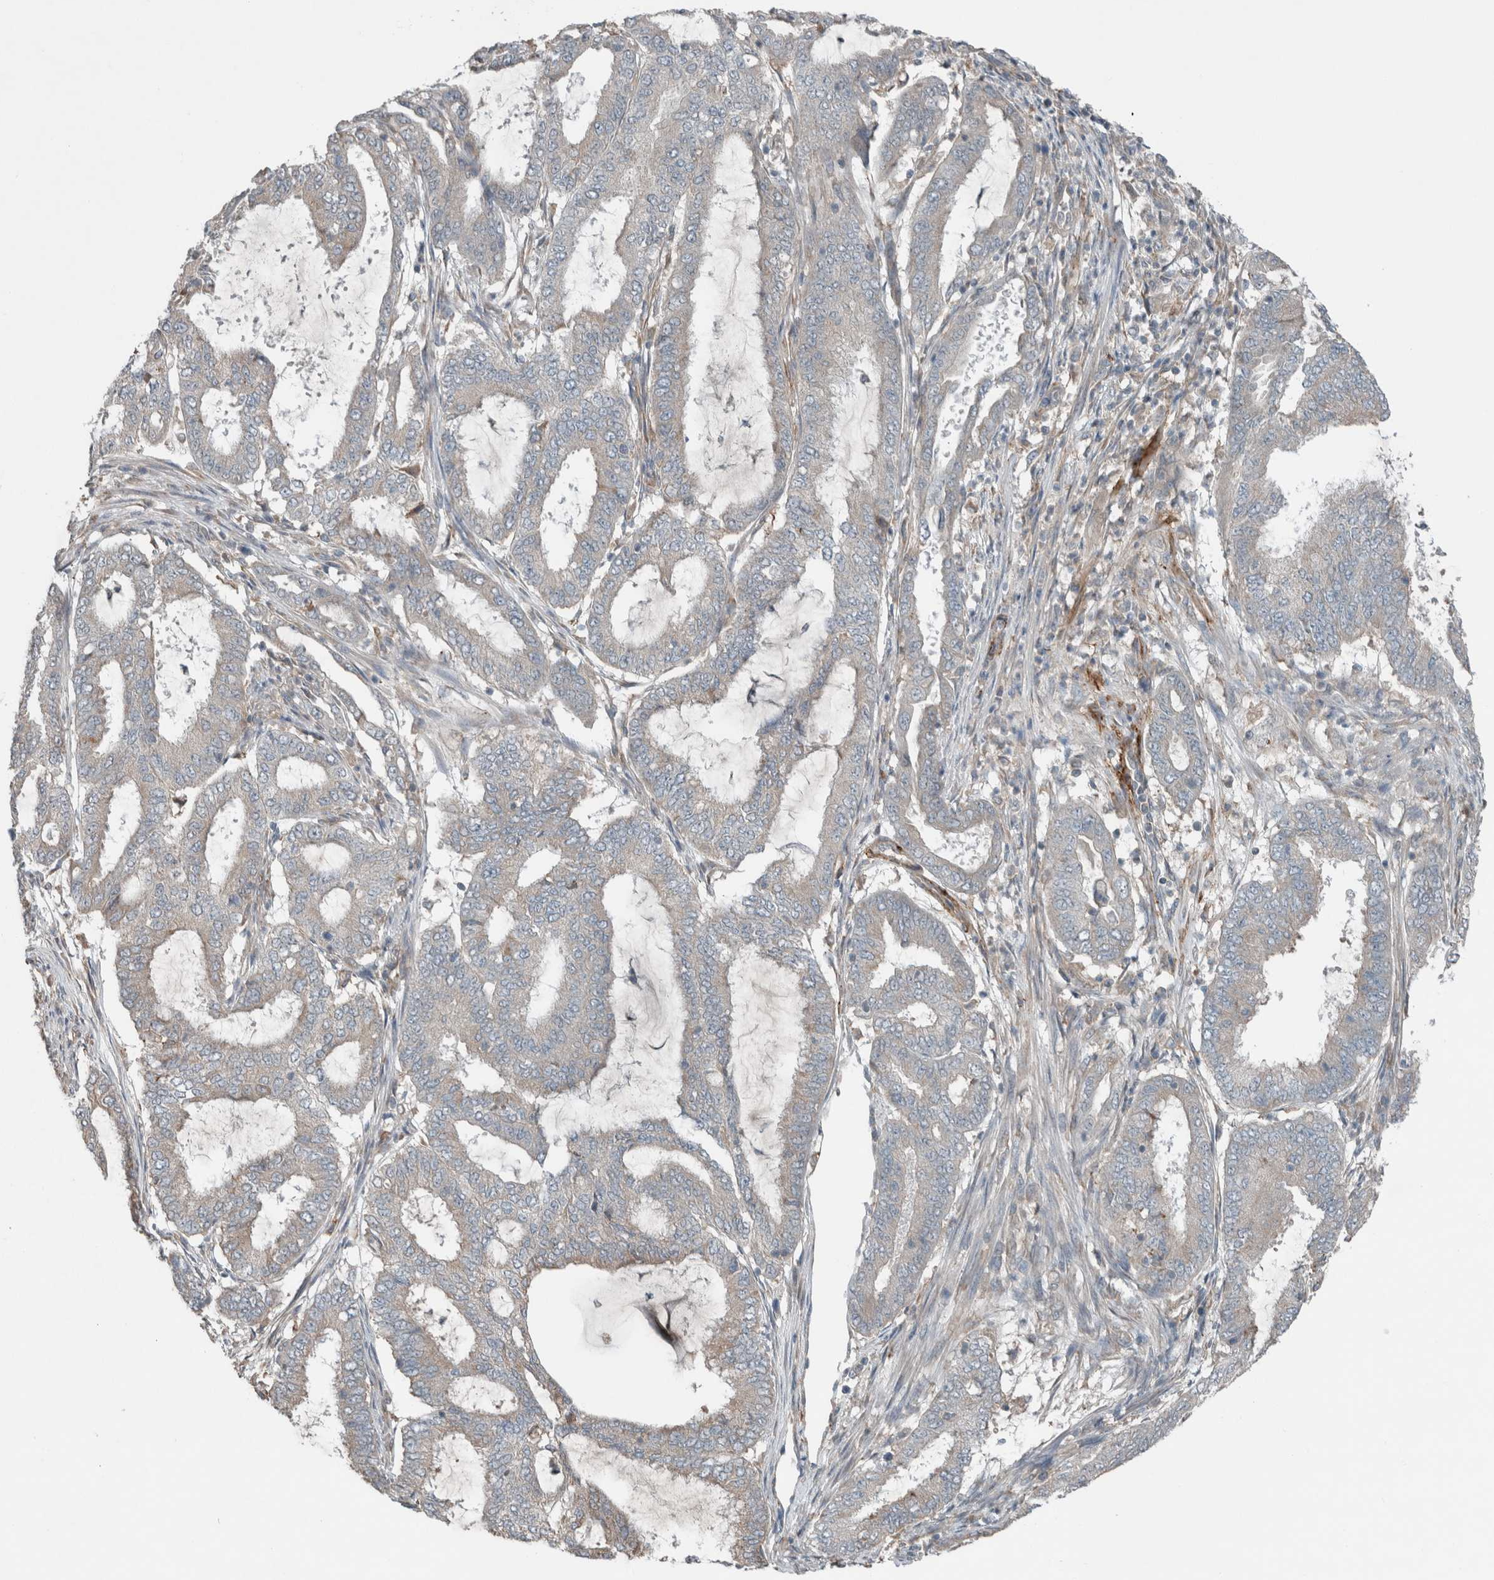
{"staining": {"intensity": "weak", "quantity": "<25%", "location": "cytoplasmic/membranous"}, "tissue": "endometrial cancer", "cell_type": "Tumor cells", "image_type": "cancer", "snomed": [{"axis": "morphology", "description": "Adenocarcinoma, NOS"}, {"axis": "topography", "description": "Endometrium"}], "caption": "This is an IHC histopathology image of human adenocarcinoma (endometrial). There is no expression in tumor cells.", "gene": "JADE2", "patient": {"sex": "female", "age": 51}}